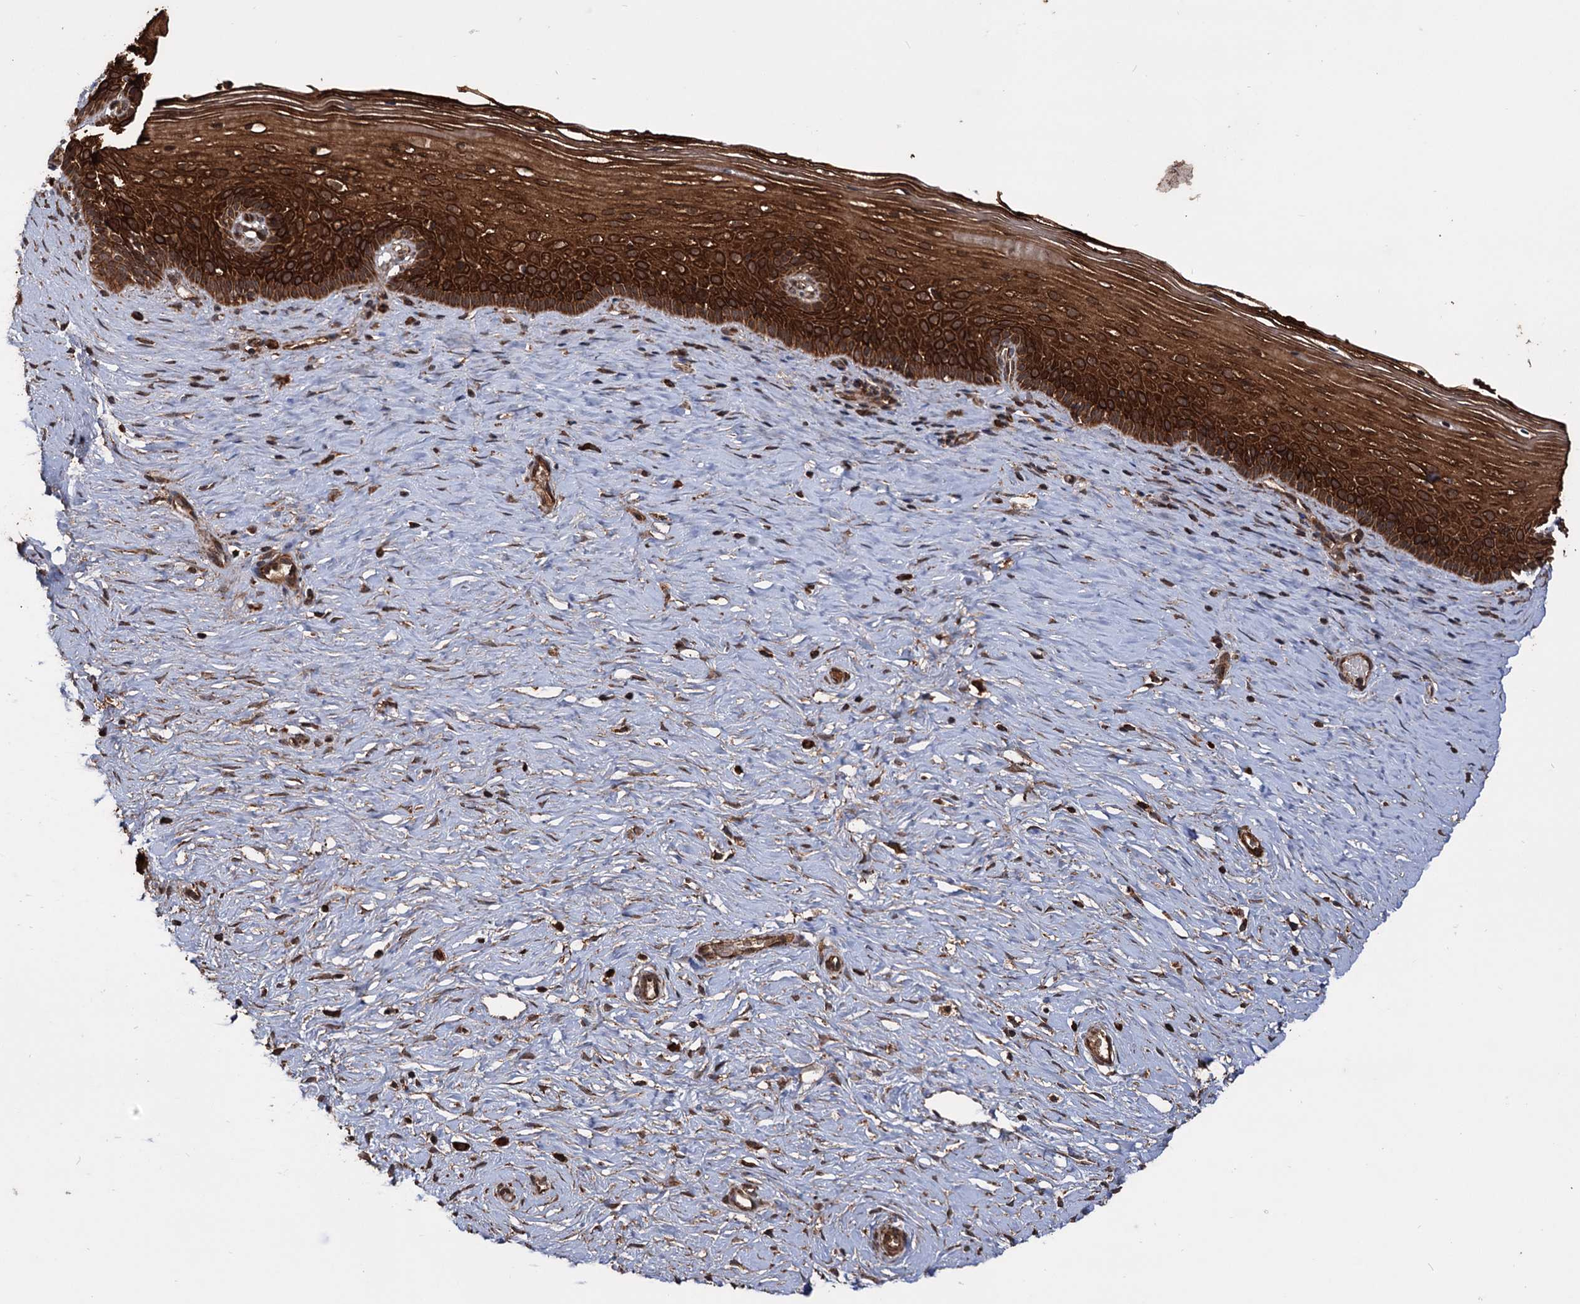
{"staining": {"intensity": "strong", "quantity": ">75%", "location": "cytoplasmic/membranous"}, "tissue": "cervix", "cell_type": "Glandular cells", "image_type": "normal", "snomed": [{"axis": "morphology", "description": "Normal tissue, NOS"}, {"axis": "topography", "description": "Cervix"}], "caption": "Immunohistochemical staining of unremarkable human cervix demonstrates strong cytoplasmic/membranous protein positivity in approximately >75% of glandular cells.", "gene": "IPO4", "patient": {"sex": "female", "age": 33}}